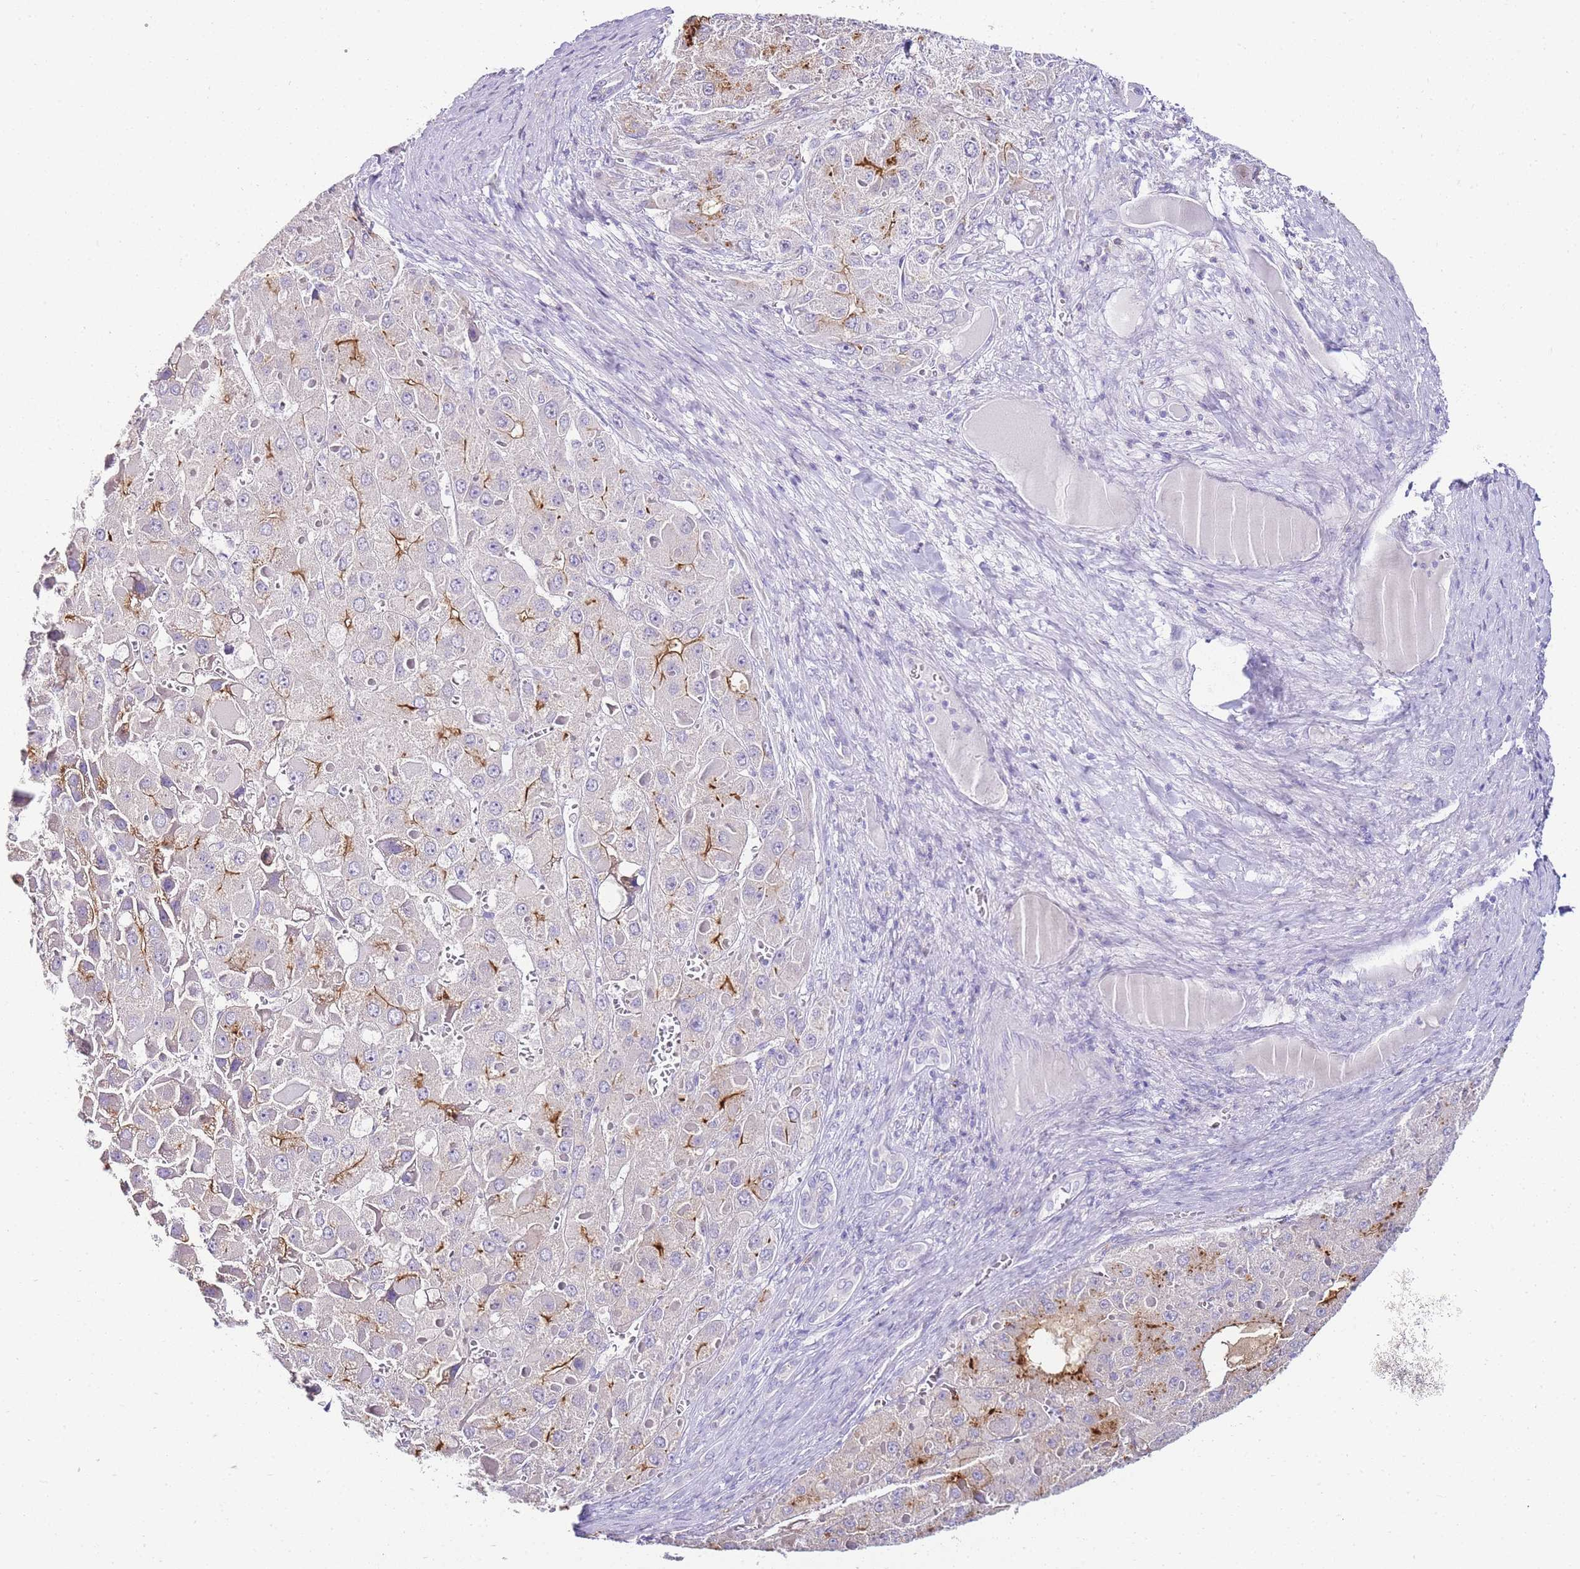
{"staining": {"intensity": "moderate", "quantity": "<25%", "location": "cytoplasmic/membranous"}, "tissue": "liver cancer", "cell_type": "Tumor cells", "image_type": "cancer", "snomed": [{"axis": "morphology", "description": "Carcinoma, Hepatocellular, NOS"}, {"axis": "topography", "description": "Liver"}], "caption": "Protein staining exhibits moderate cytoplasmic/membranous positivity in about <25% of tumor cells in liver cancer.", "gene": "DPP4", "patient": {"sex": "female", "age": 73}}